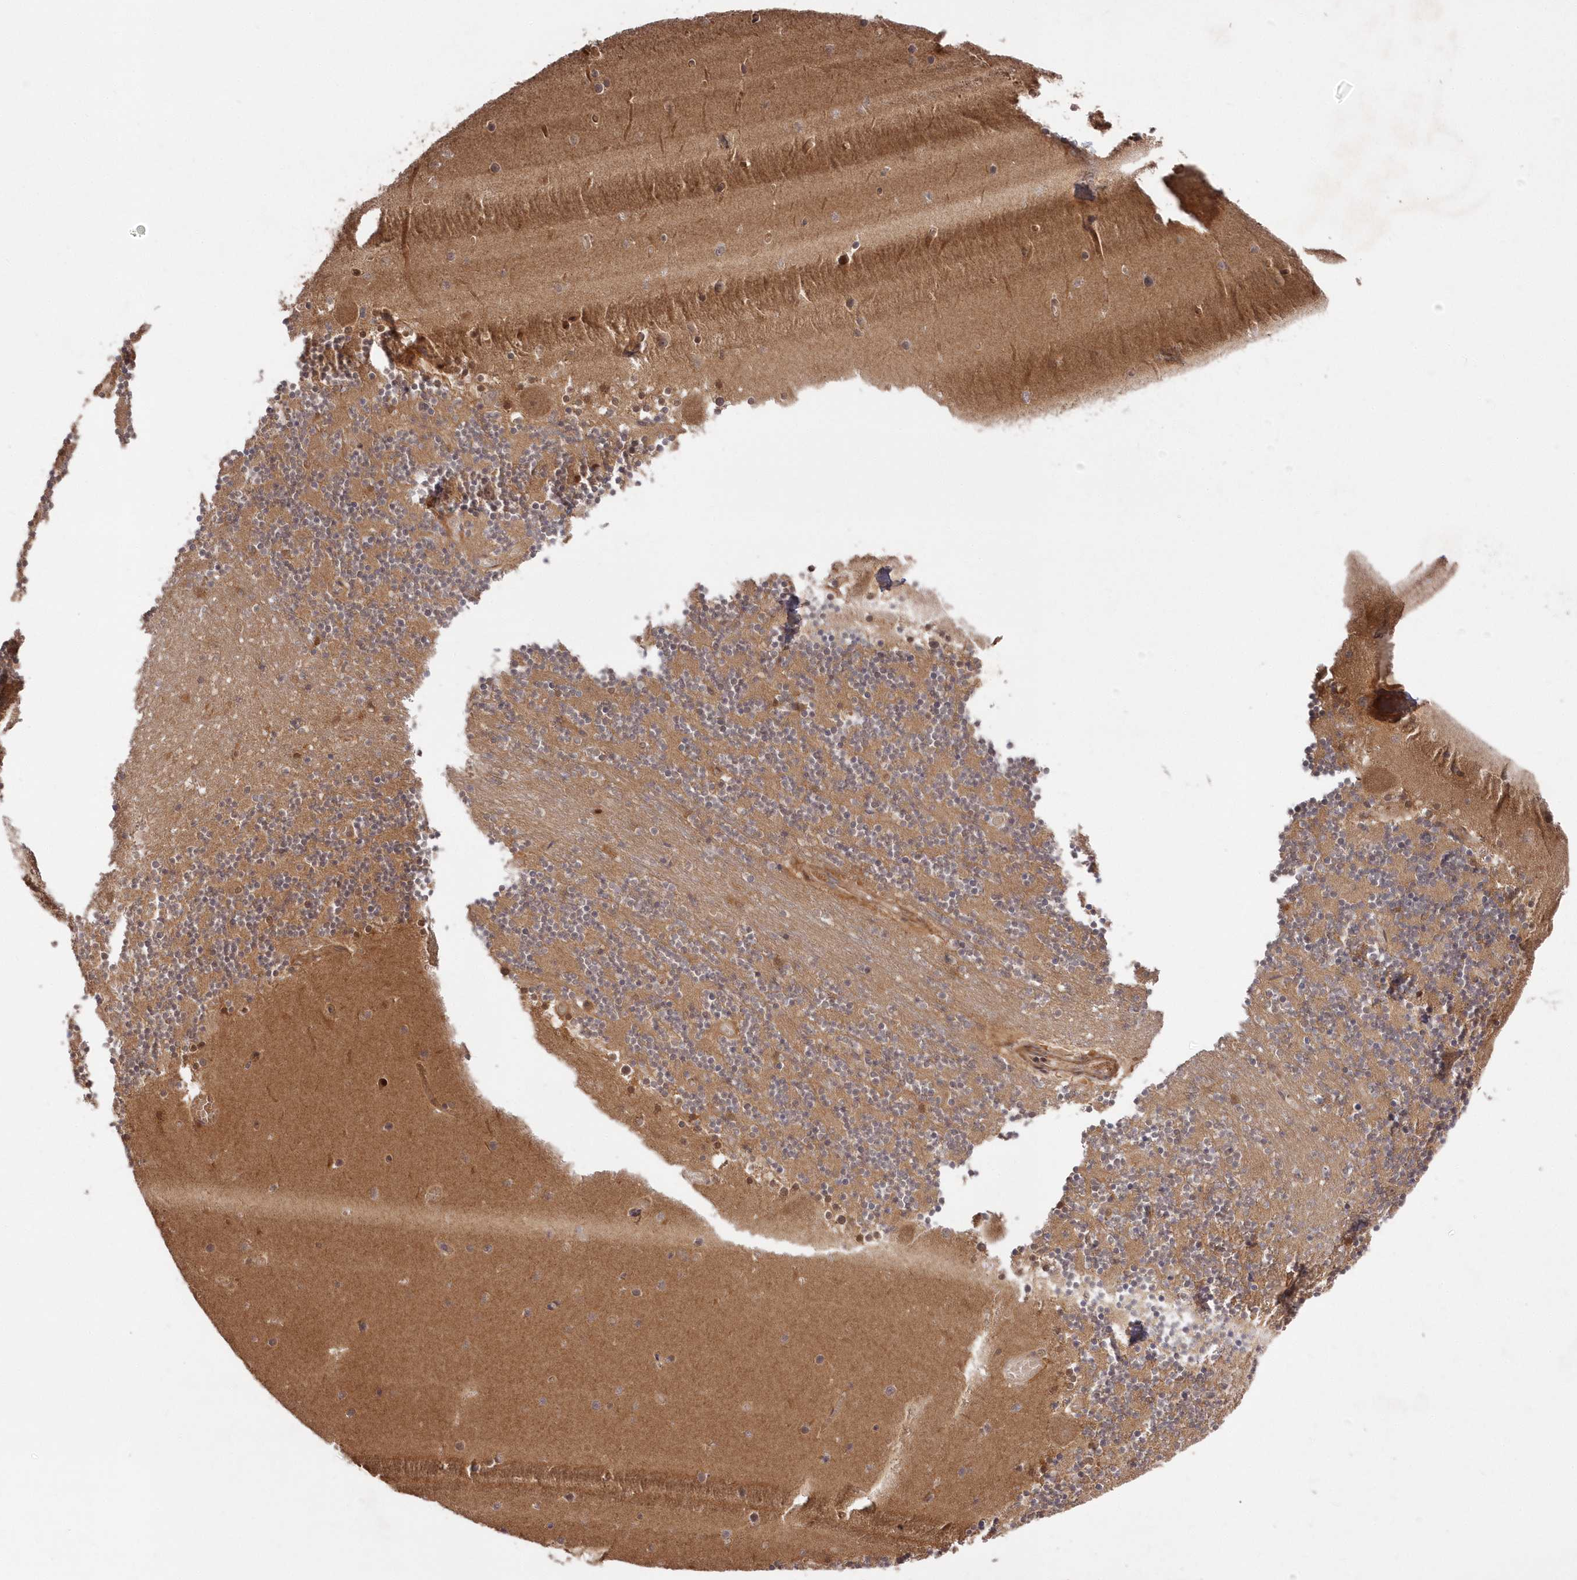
{"staining": {"intensity": "moderate", "quantity": "25%-75%", "location": "cytoplasmic/membranous"}, "tissue": "cerebellum", "cell_type": "Cells in granular layer", "image_type": "normal", "snomed": [{"axis": "morphology", "description": "Normal tissue, NOS"}, {"axis": "topography", "description": "Cerebellum"}], "caption": "Benign cerebellum was stained to show a protein in brown. There is medium levels of moderate cytoplasmic/membranous staining in approximately 25%-75% of cells in granular layer. The staining was performed using DAB to visualize the protein expression in brown, while the nuclei were stained in blue with hematoxylin (Magnification: 20x).", "gene": "TBCA", "patient": {"sex": "female", "age": 28}}